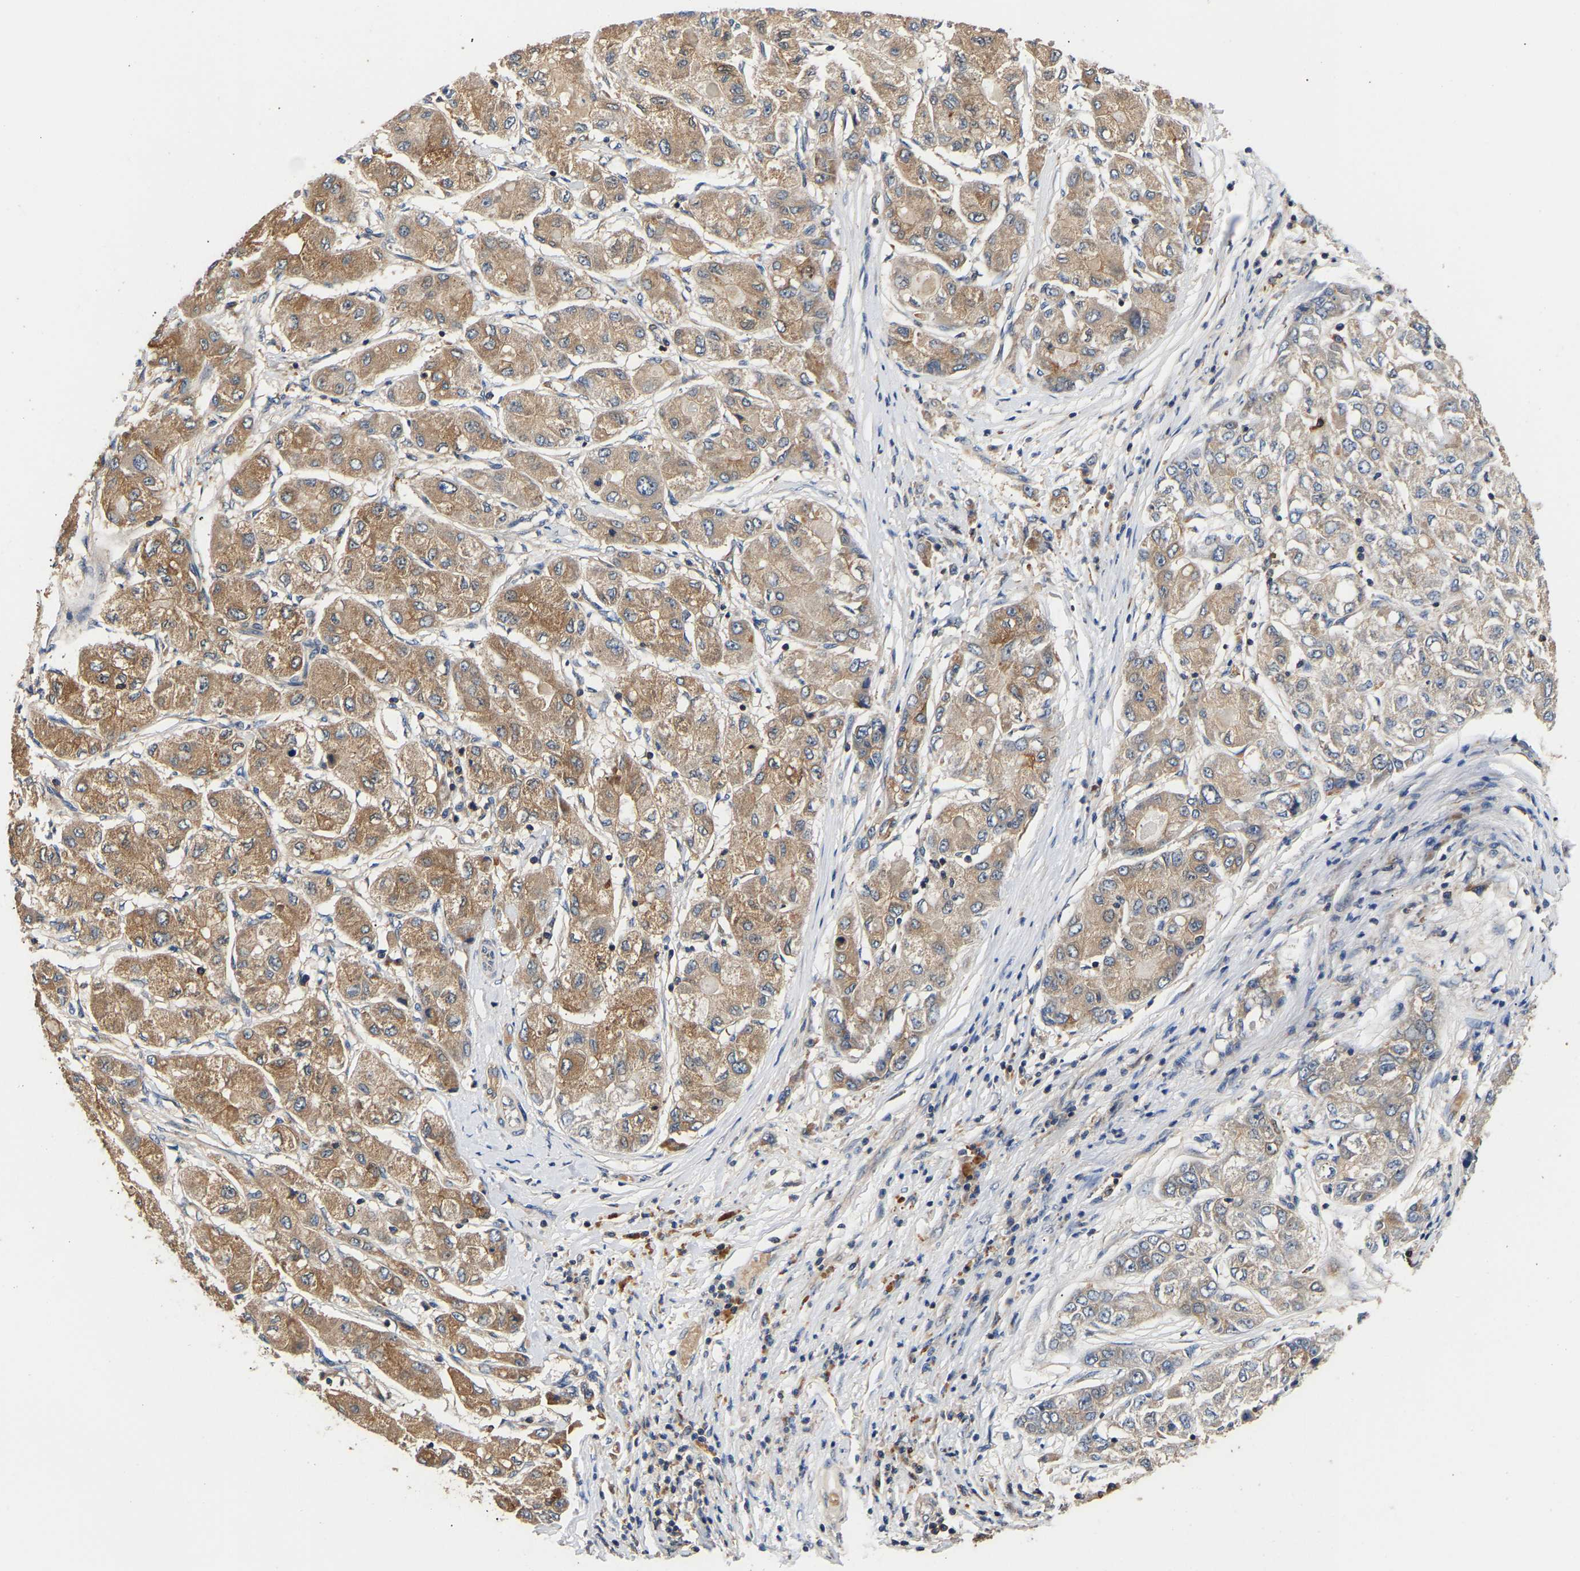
{"staining": {"intensity": "moderate", "quantity": ">75%", "location": "cytoplasmic/membranous"}, "tissue": "liver cancer", "cell_type": "Tumor cells", "image_type": "cancer", "snomed": [{"axis": "morphology", "description": "Carcinoma, Hepatocellular, NOS"}, {"axis": "topography", "description": "Liver"}], "caption": "Moderate cytoplasmic/membranous protein staining is seen in about >75% of tumor cells in hepatocellular carcinoma (liver).", "gene": "LRBA", "patient": {"sex": "male", "age": 80}}